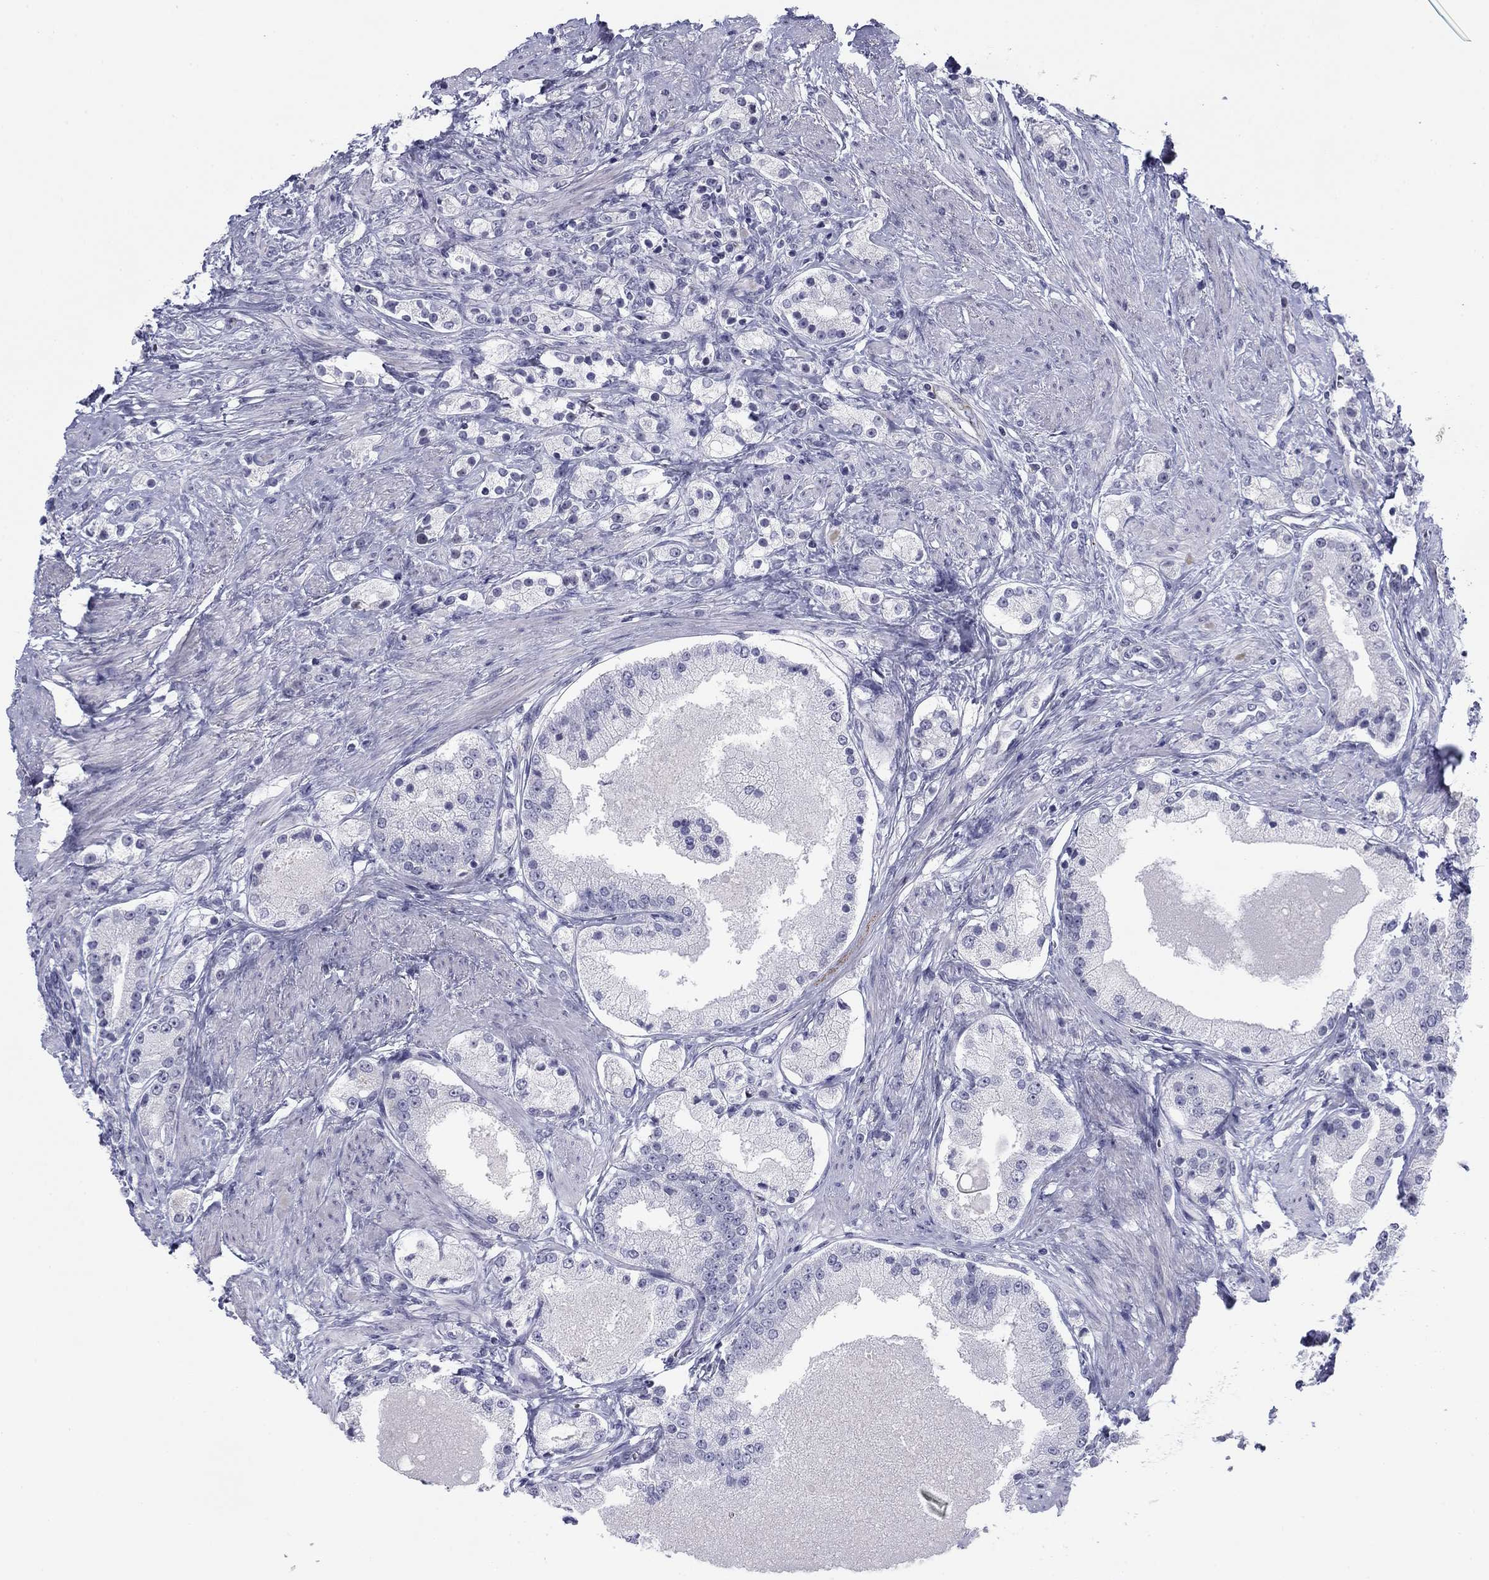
{"staining": {"intensity": "negative", "quantity": "none", "location": "none"}, "tissue": "prostate cancer", "cell_type": "Tumor cells", "image_type": "cancer", "snomed": [{"axis": "morphology", "description": "Adenocarcinoma, NOS"}, {"axis": "topography", "description": "Prostate and seminal vesicle, NOS"}, {"axis": "topography", "description": "Prostate"}], "caption": "The photomicrograph demonstrates no significant staining in tumor cells of adenocarcinoma (prostate).", "gene": "PRPH", "patient": {"sex": "male", "age": 67}}